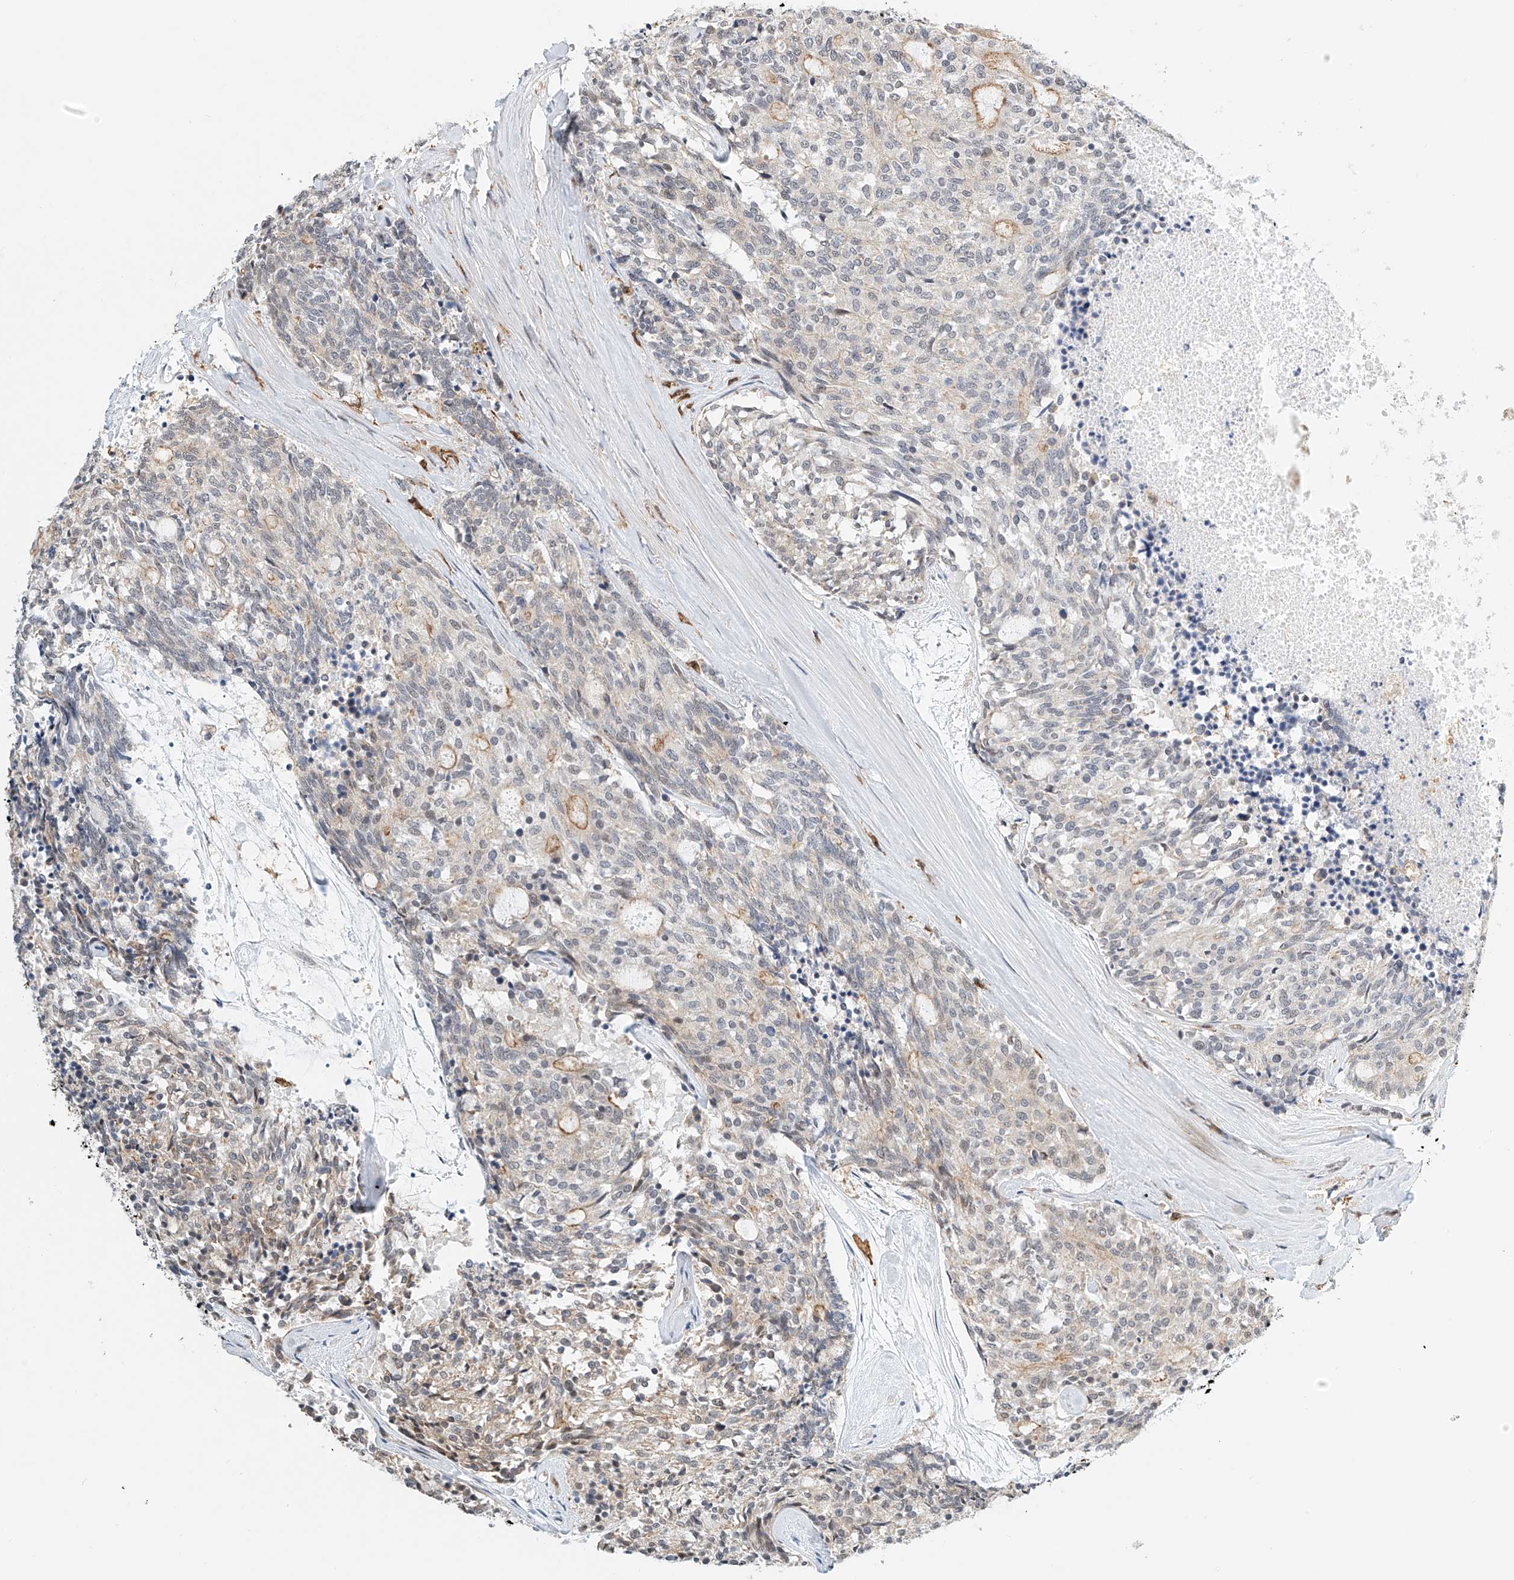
{"staining": {"intensity": "weak", "quantity": "<25%", "location": "cytoplasmic/membranous"}, "tissue": "carcinoid", "cell_type": "Tumor cells", "image_type": "cancer", "snomed": [{"axis": "morphology", "description": "Carcinoid, malignant, NOS"}, {"axis": "topography", "description": "Pancreas"}], "caption": "The photomicrograph shows no staining of tumor cells in carcinoid.", "gene": "MICAL1", "patient": {"sex": "female", "age": 54}}